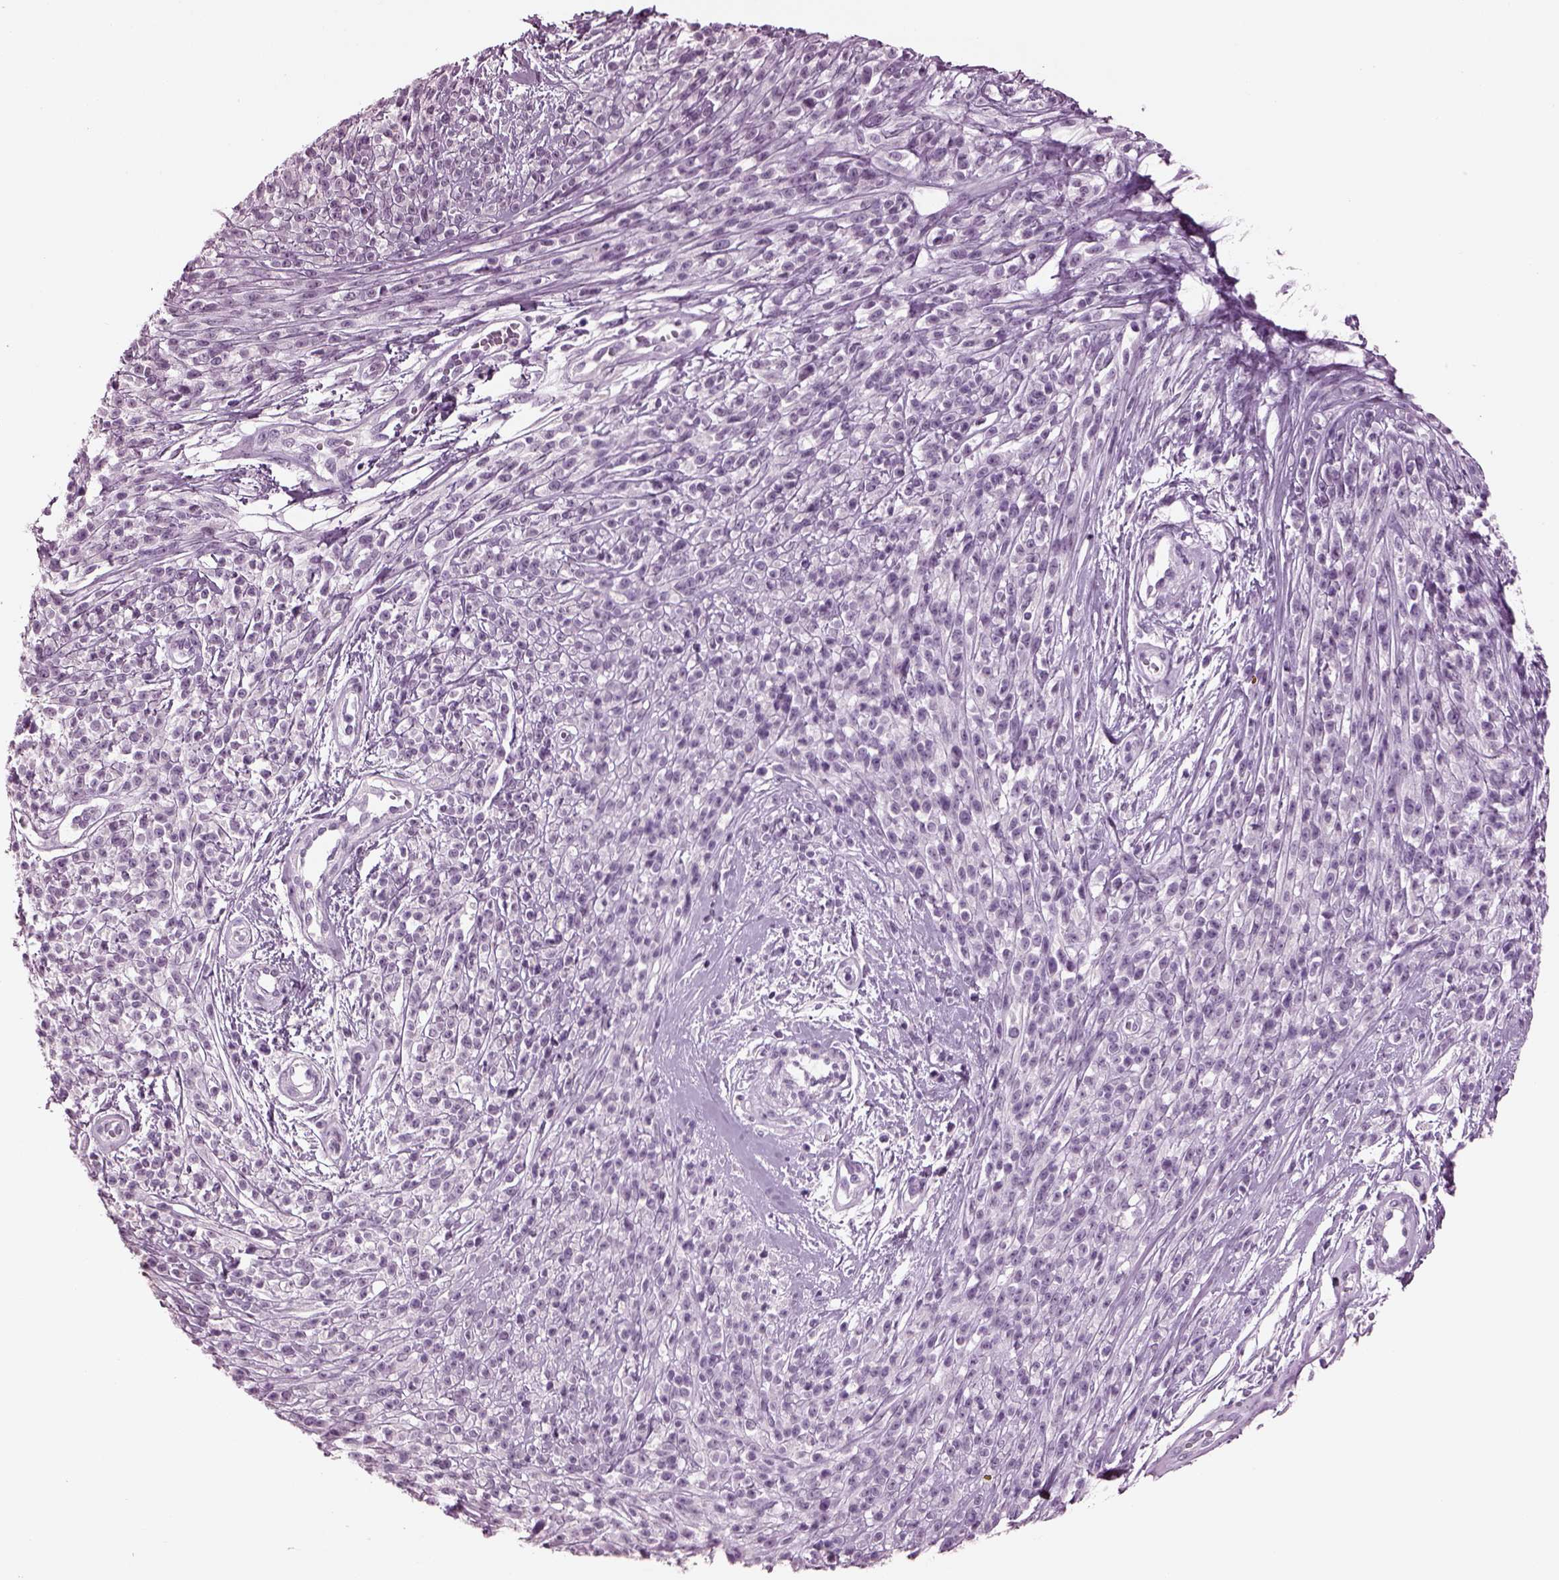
{"staining": {"intensity": "negative", "quantity": "none", "location": "none"}, "tissue": "melanoma", "cell_type": "Tumor cells", "image_type": "cancer", "snomed": [{"axis": "morphology", "description": "Malignant melanoma, NOS"}, {"axis": "topography", "description": "Skin"}, {"axis": "topography", "description": "Skin of trunk"}], "caption": "Immunohistochemistry (IHC) of malignant melanoma demonstrates no staining in tumor cells.", "gene": "SLC6A17", "patient": {"sex": "male", "age": 74}}